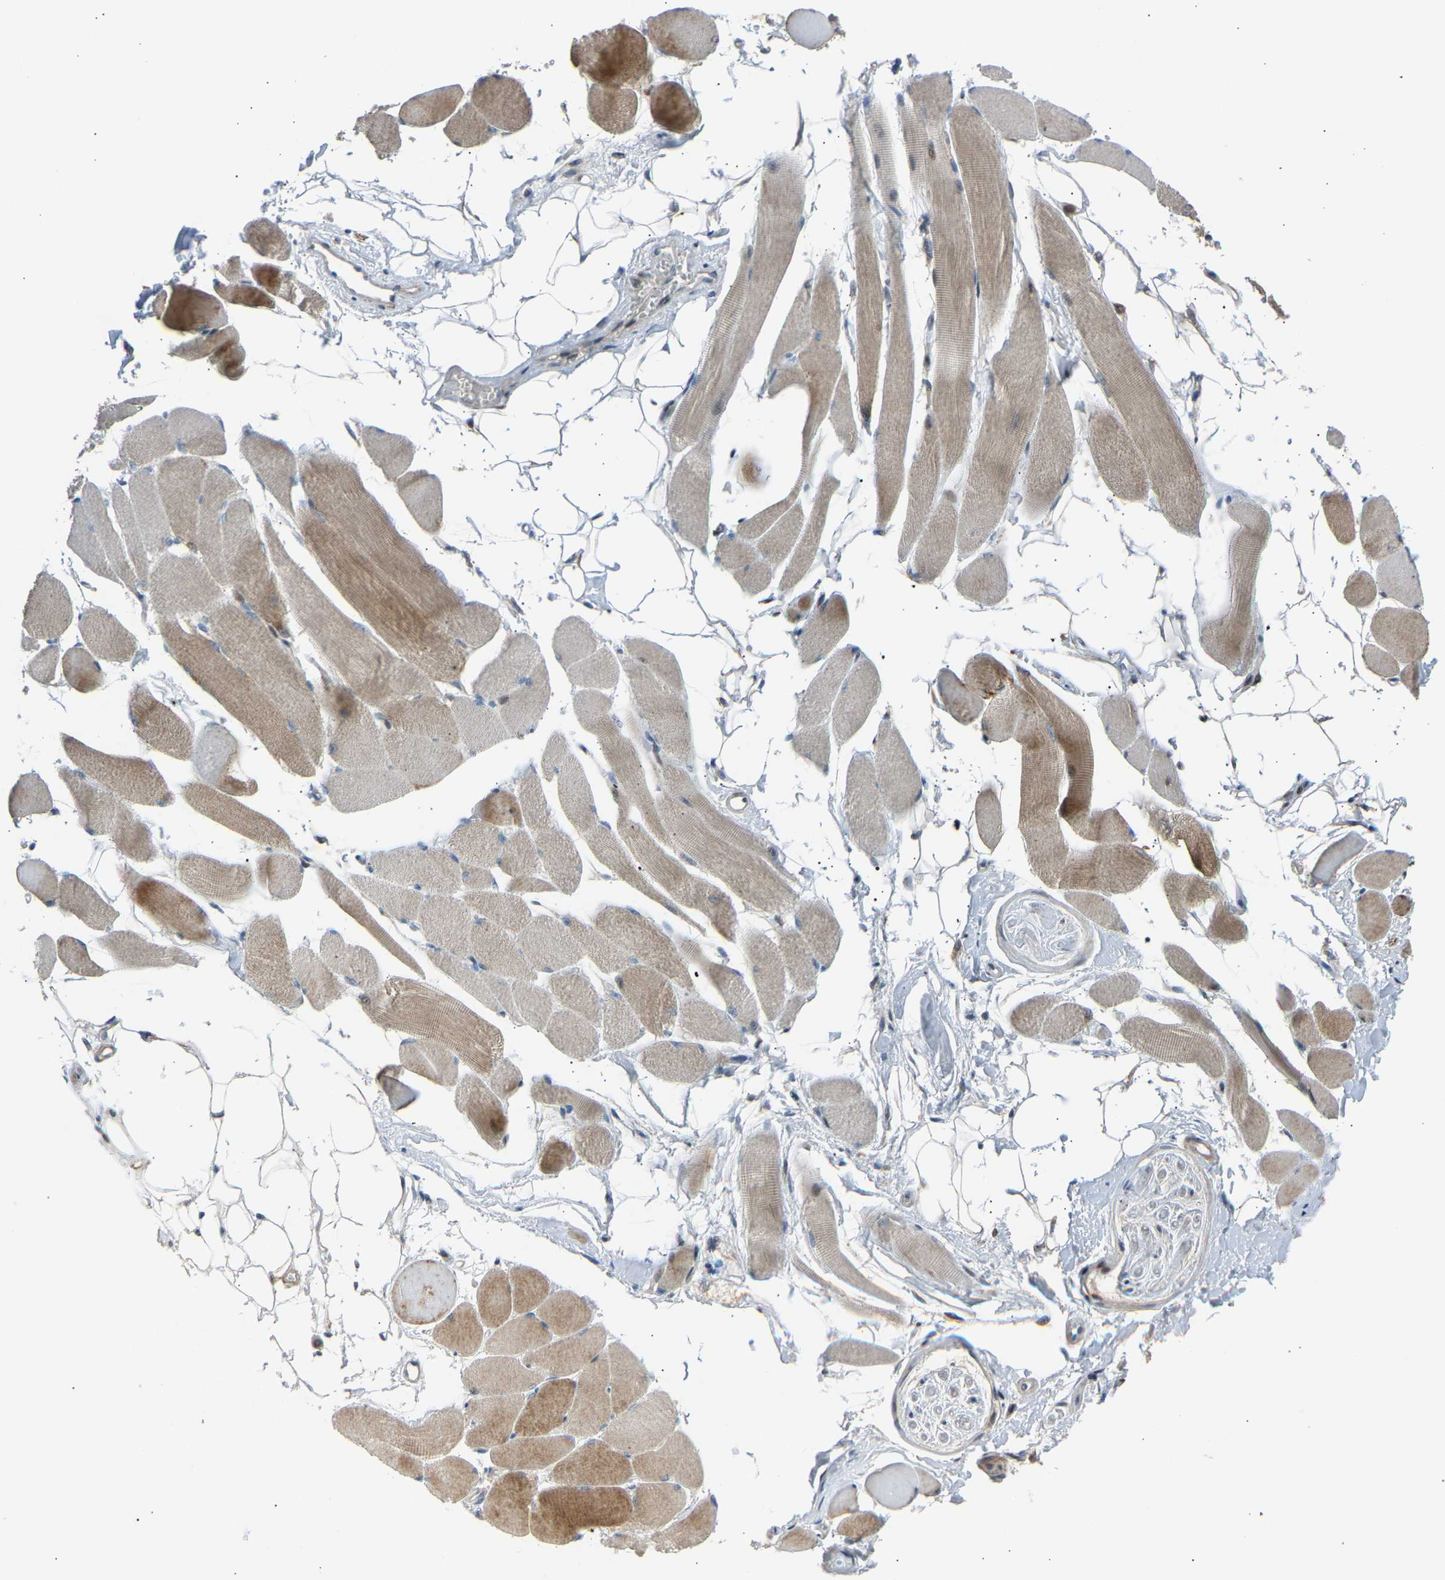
{"staining": {"intensity": "moderate", "quantity": ">75%", "location": "cytoplasmic/membranous,nuclear"}, "tissue": "skeletal muscle", "cell_type": "Myocytes", "image_type": "normal", "snomed": [{"axis": "morphology", "description": "Normal tissue, NOS"}, {"axis": "topography", "description": "Skeletal muscle"}, {"axis": "topography", "description": "Peripheral nerve tissue"}], "caption": "Protein expression analysis of normal human skeletal muscle reveals moderate cytoplasmic/membranous,nuclear staining in approximately >75% of myocytes.", "gene": "VPS41", "patient": {"sex": "female", "age": 84}}